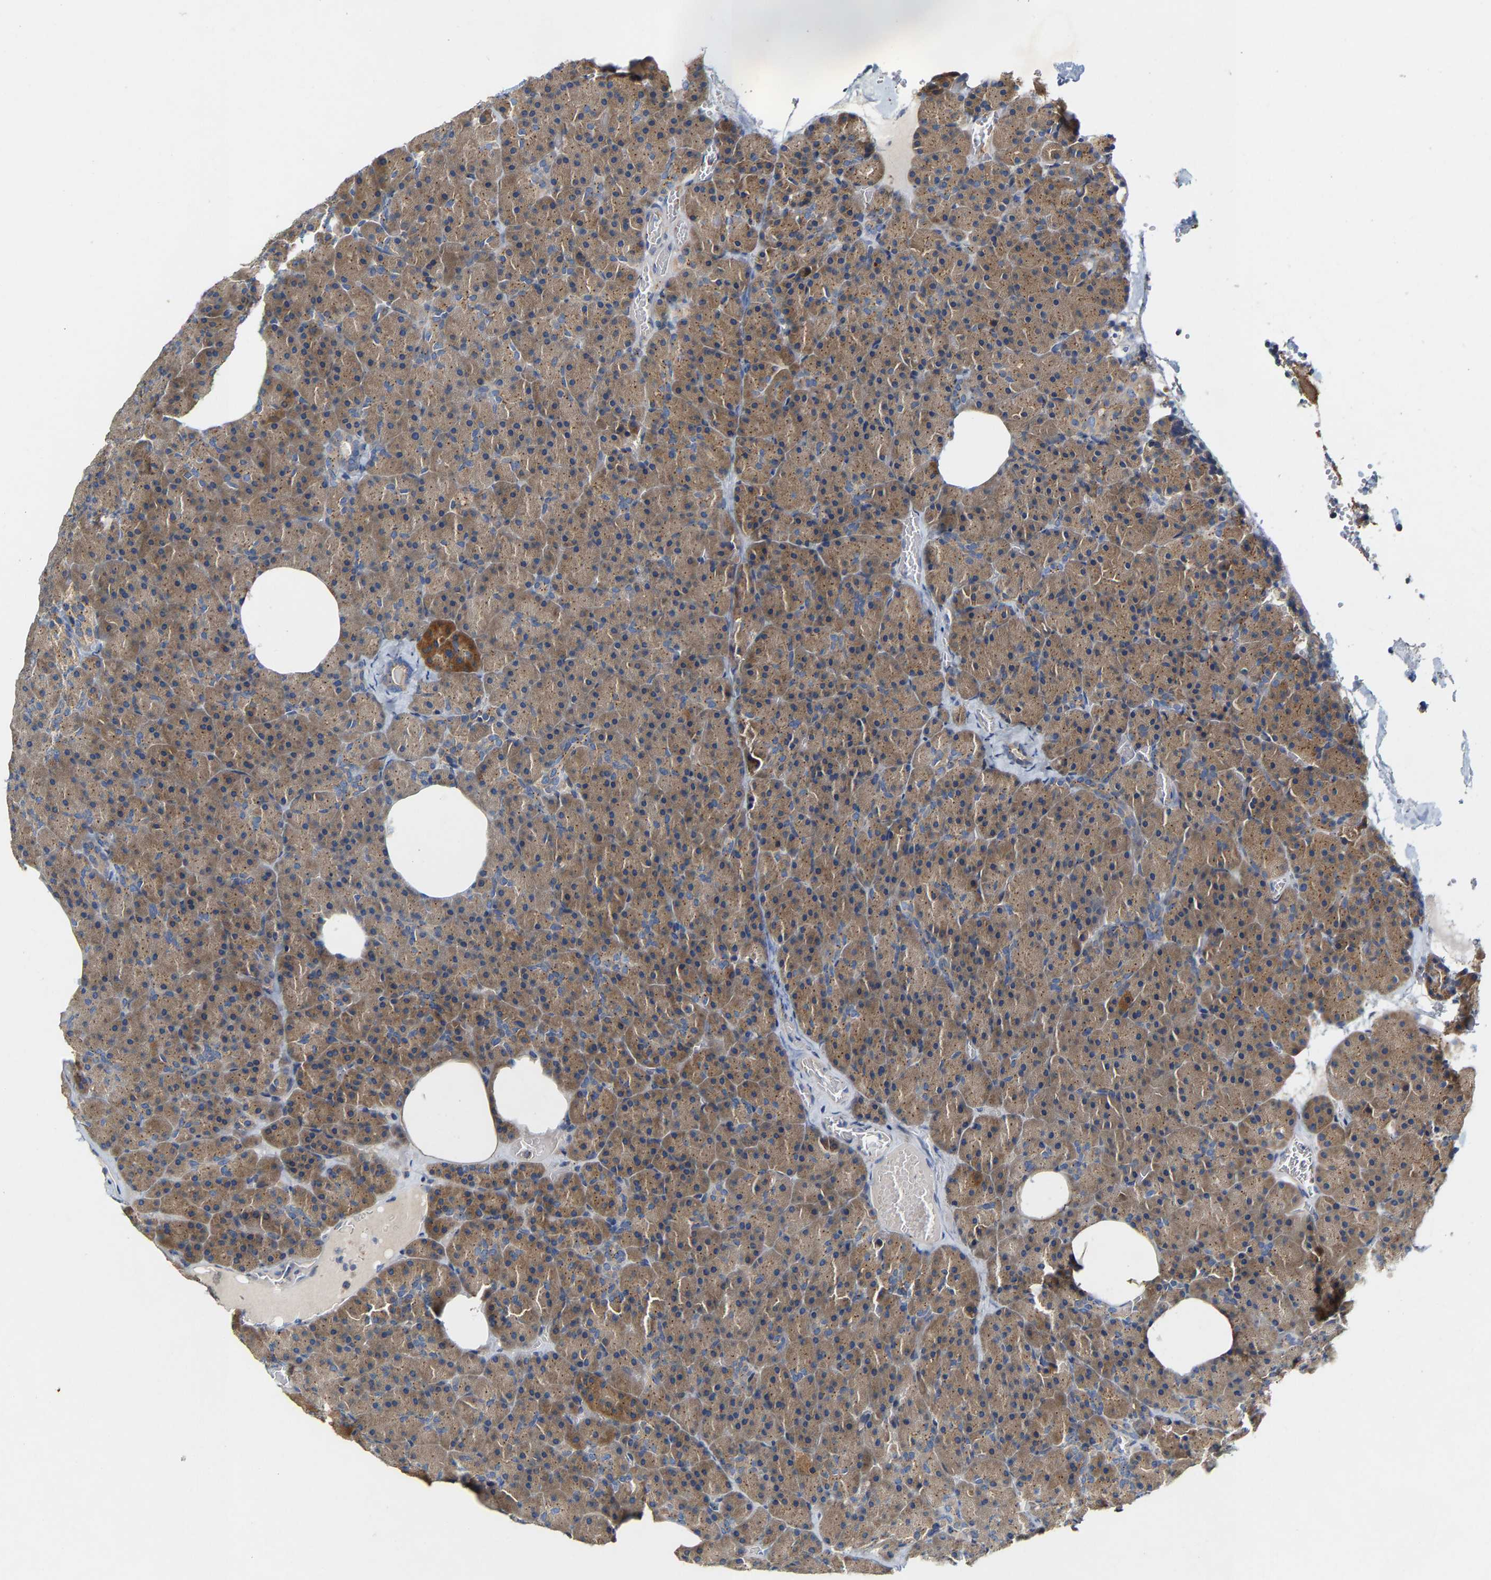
{"staining": {"intensity": "moderate", "quantity": ">75%", "location": "cytoplasmic/membranous"}, "tissue": "pancreas", "cell_type": "Exocrine glandular cells", "image_type": "normal", "snomed": [{"axis": "morphology", "description": "Normal tissue, NOS"}, {"axis": "morphology", "description": "Carcinoid, malignant, NOS"}, {"axis": "topography", "description": "Pancreas"}], "caption": "The image displays a brown stain indicating the presence of a protein in the cytoplasmic/membranous of exocrine glandular cells in pancreas.", "gene": "PCNT", "patient": {"sex": "female", "age": 35}}